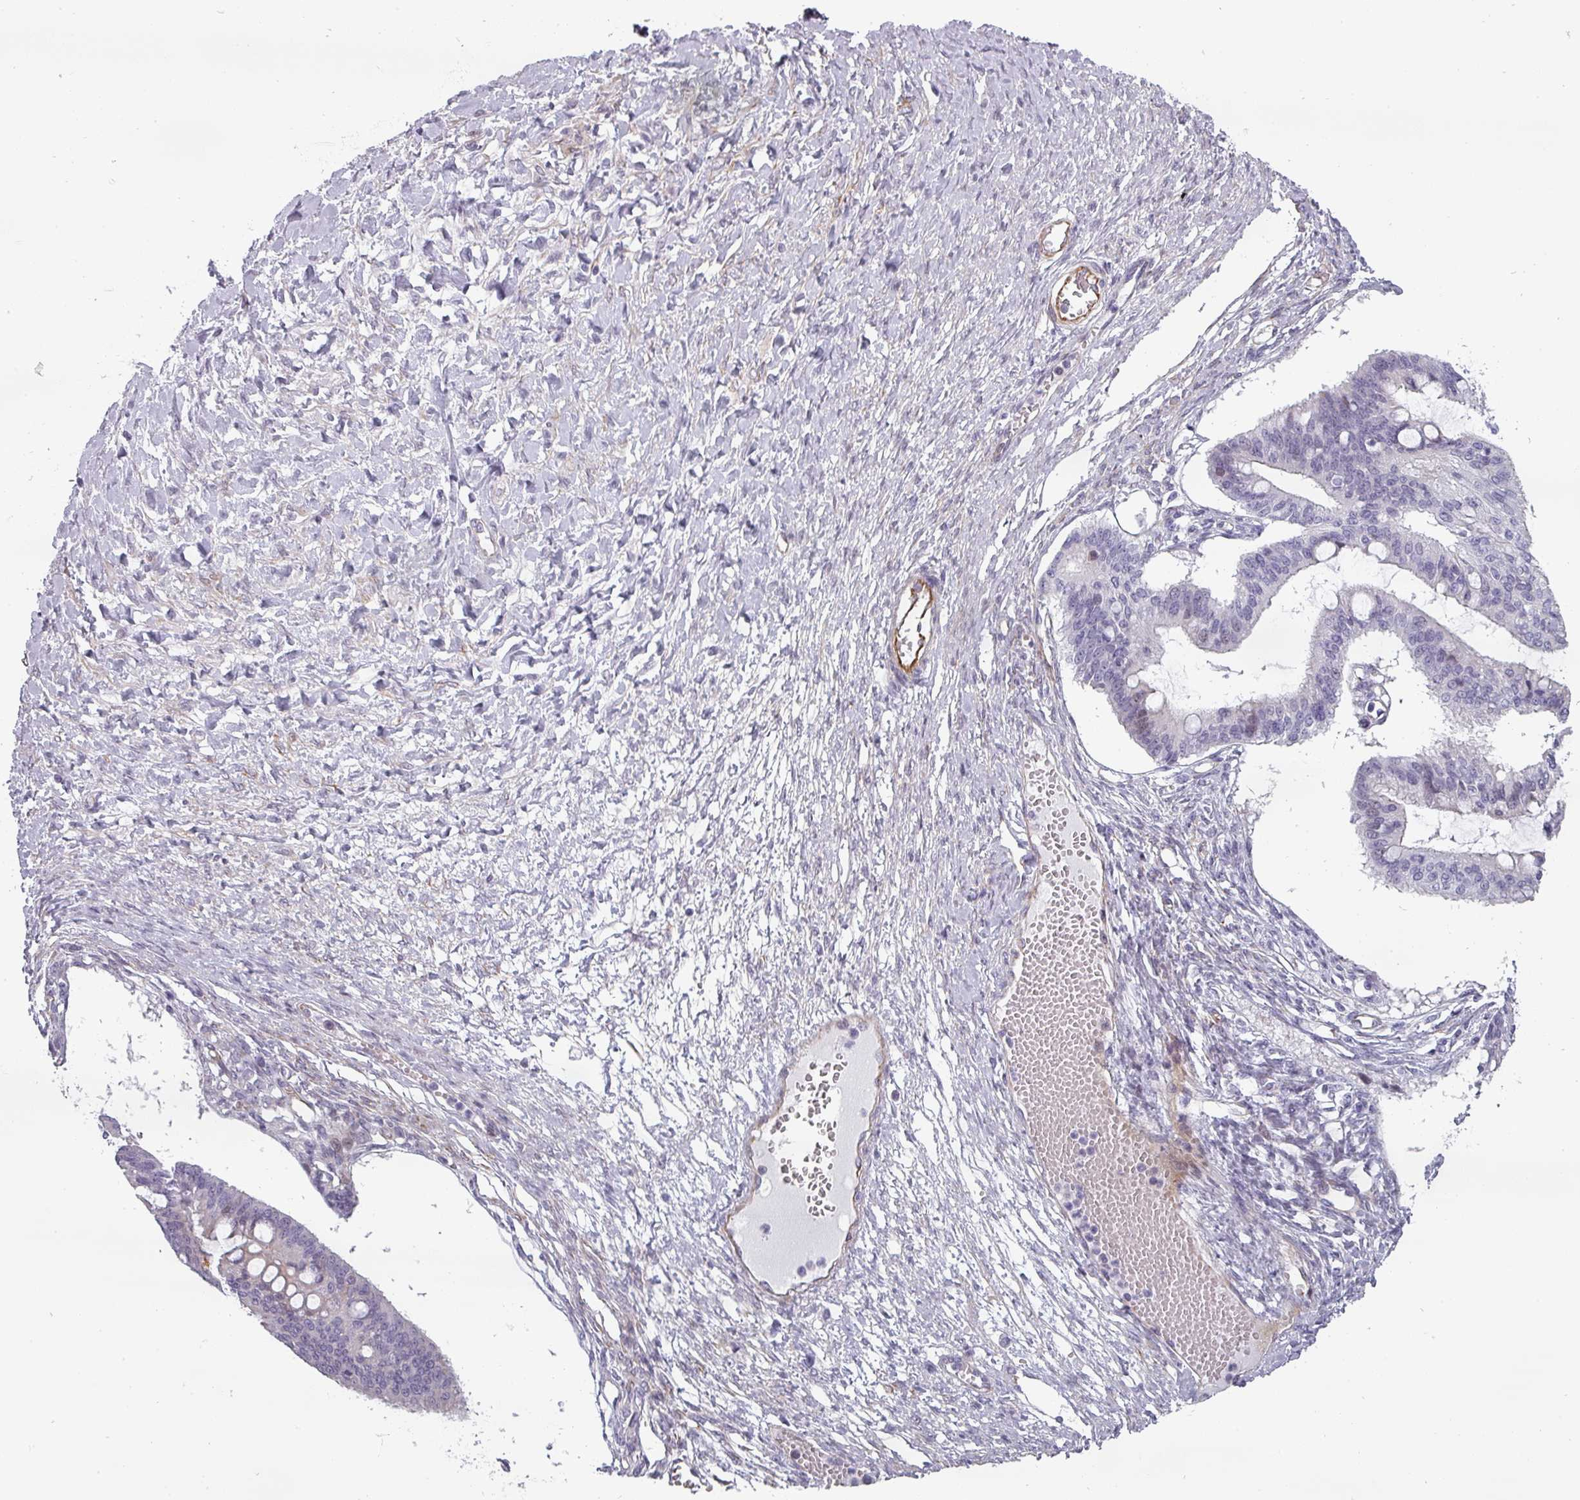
{"staining": {"intensity": "negative", "quantity": "none", "location": "none"}, "tissue": "ovarian cancer", "cell_type": "Tumor cells", "image_type": "cancer", "snomed": [{"axis": "morphology", "description": "Cystadenocarcinoma, mucinous, NOS"}, {"axis": "topography", "description": "Ovary"}], "caption": "Ovarian cancer (mucinous cystadenocarcinoma) was stained to show a protein in brown. There is no significant expression in tumor cells.", "gene": "CHRDL1", "patient": {"sex": "female", "age": 73}}